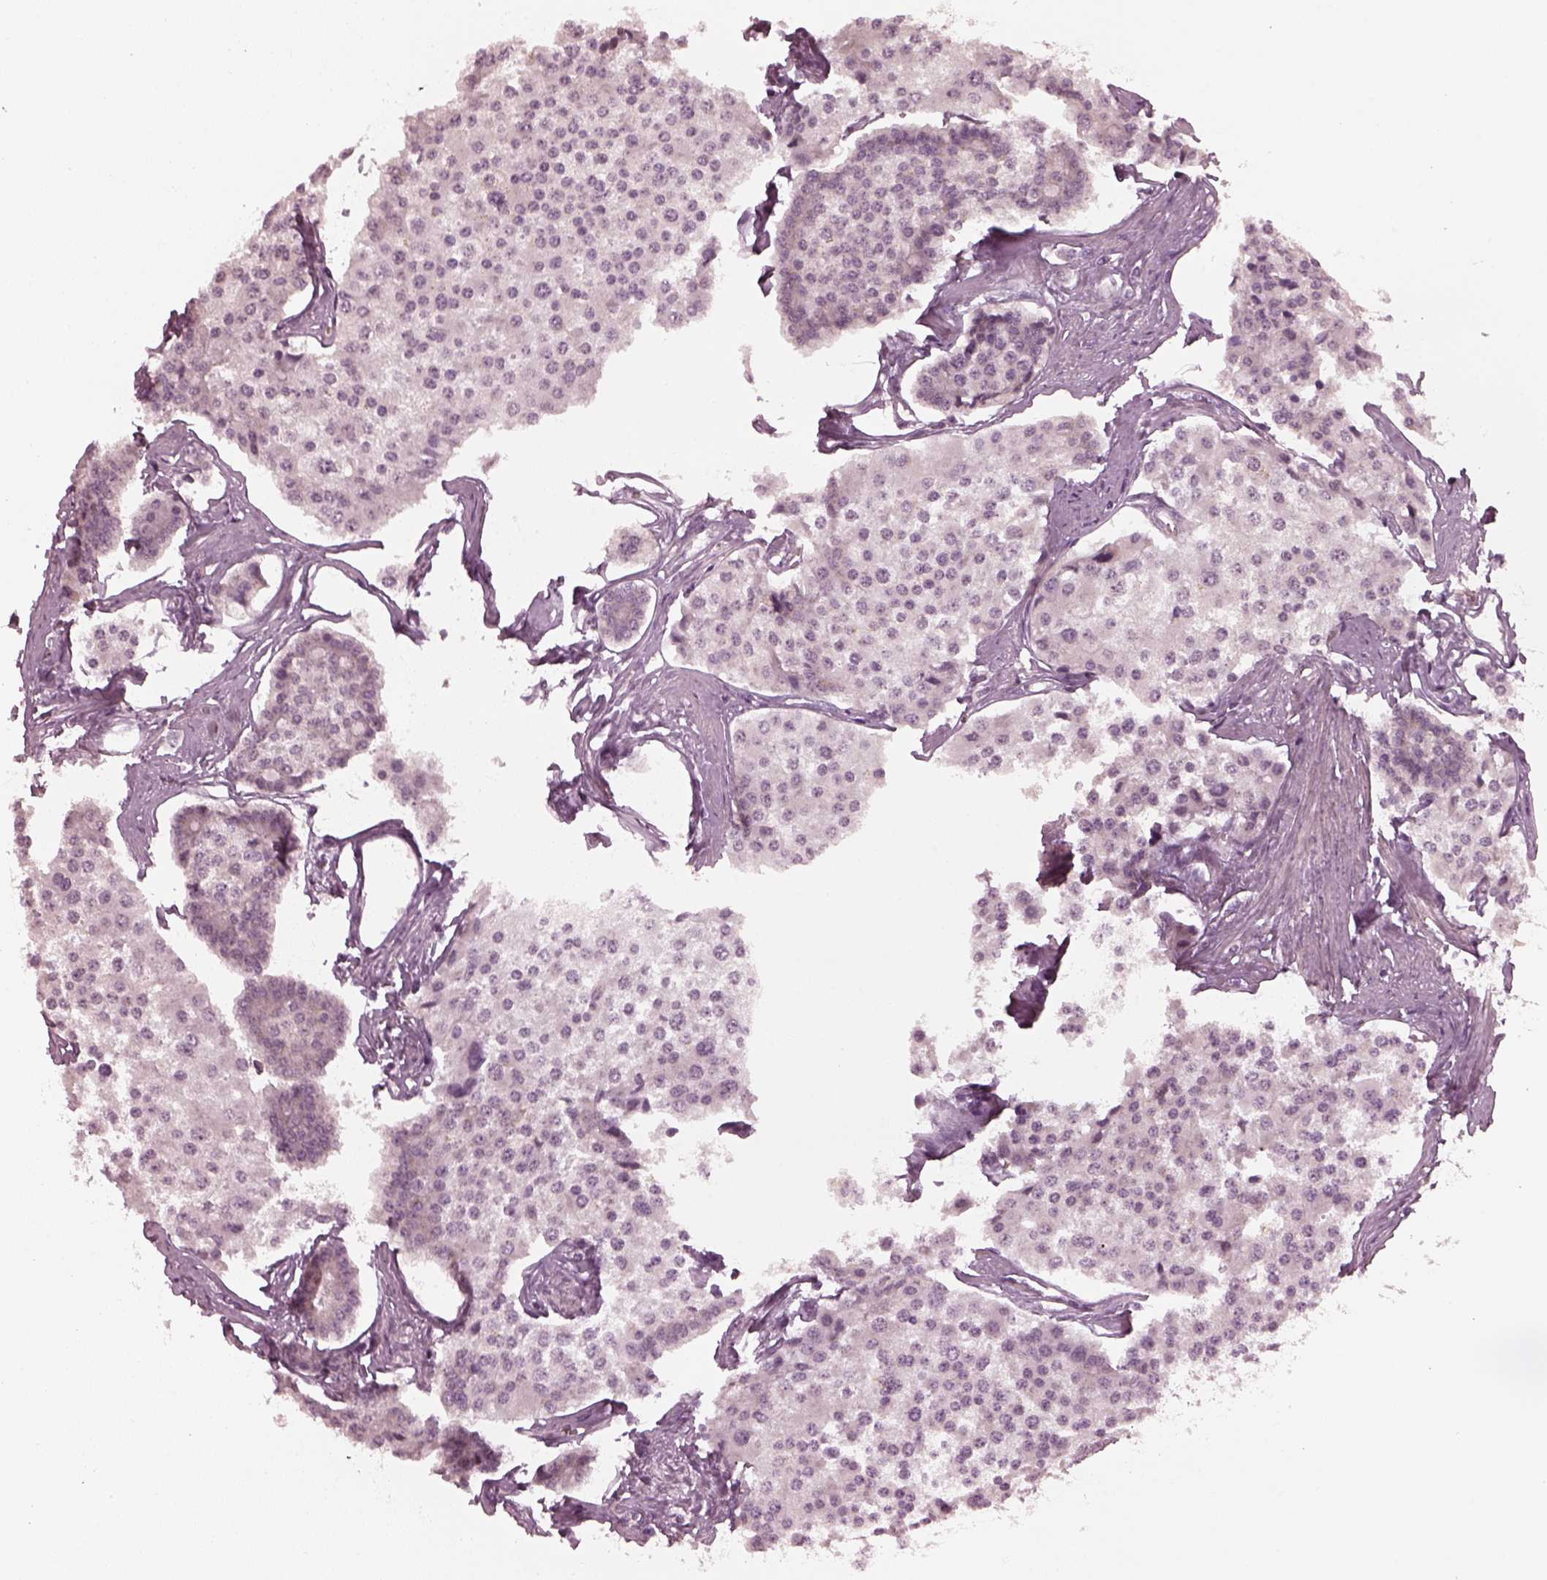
{"staining": {"intensity": "negative", "quantity": "none", "location": "none"}, "tissue": "carcinoid", "cell_type": "Tumor cells", "image_type": "cancer", "snomed": [{"axis": "morphology", "description": "Carcinoid, malignant, NOS"}, {"axis": "topography", "description": "Small intestine"}], "caption": "This is an immunohistochemistry (IHC) histopathology image of human carcinoid (malignant). There is no expression in tumor cells.", "gene": "CCDC170", "patient": {"sex": "female", "age": 65}}